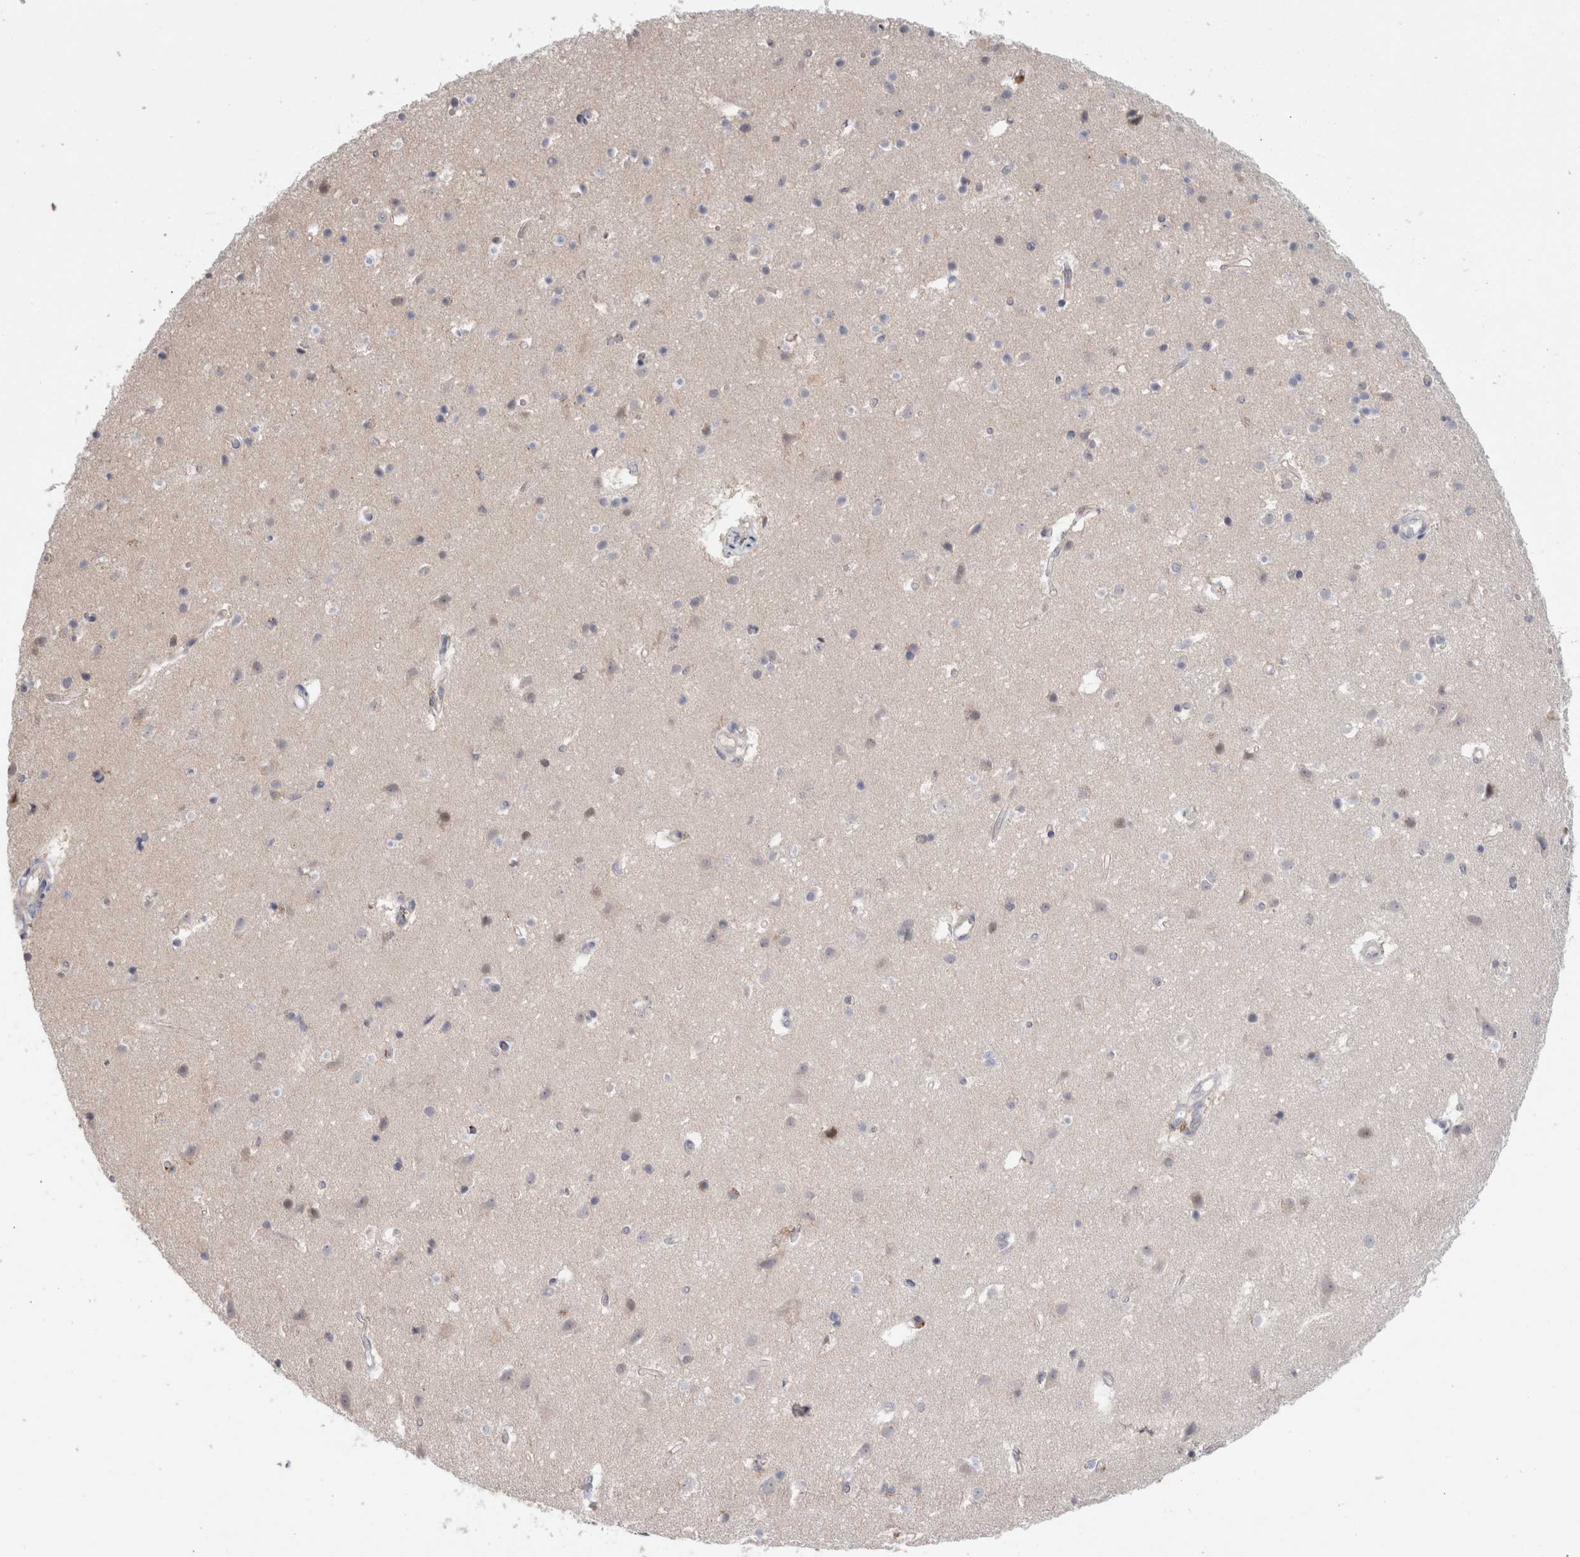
{"staining": {"intensity": "negative", "quantity": "none", "location": "none"}, "tissue": "cerebral cortex", "cell_type": "Endothelial cells", "image_type": "normal", "snomed": [{"axis": "morphology", "description": "Normal tissue, NOS"}, {"axis": "topography", "description": "Cerebral cortex"}], "caption": "This image is of benign cerebral cortex stained with immunohistochemistry to label a protein in brown with the nuclei are counter-stained blue. There is no staining in endothelial cells.", "gene": "MRPL37", "patient": {"sex": "male", "age": 54}}